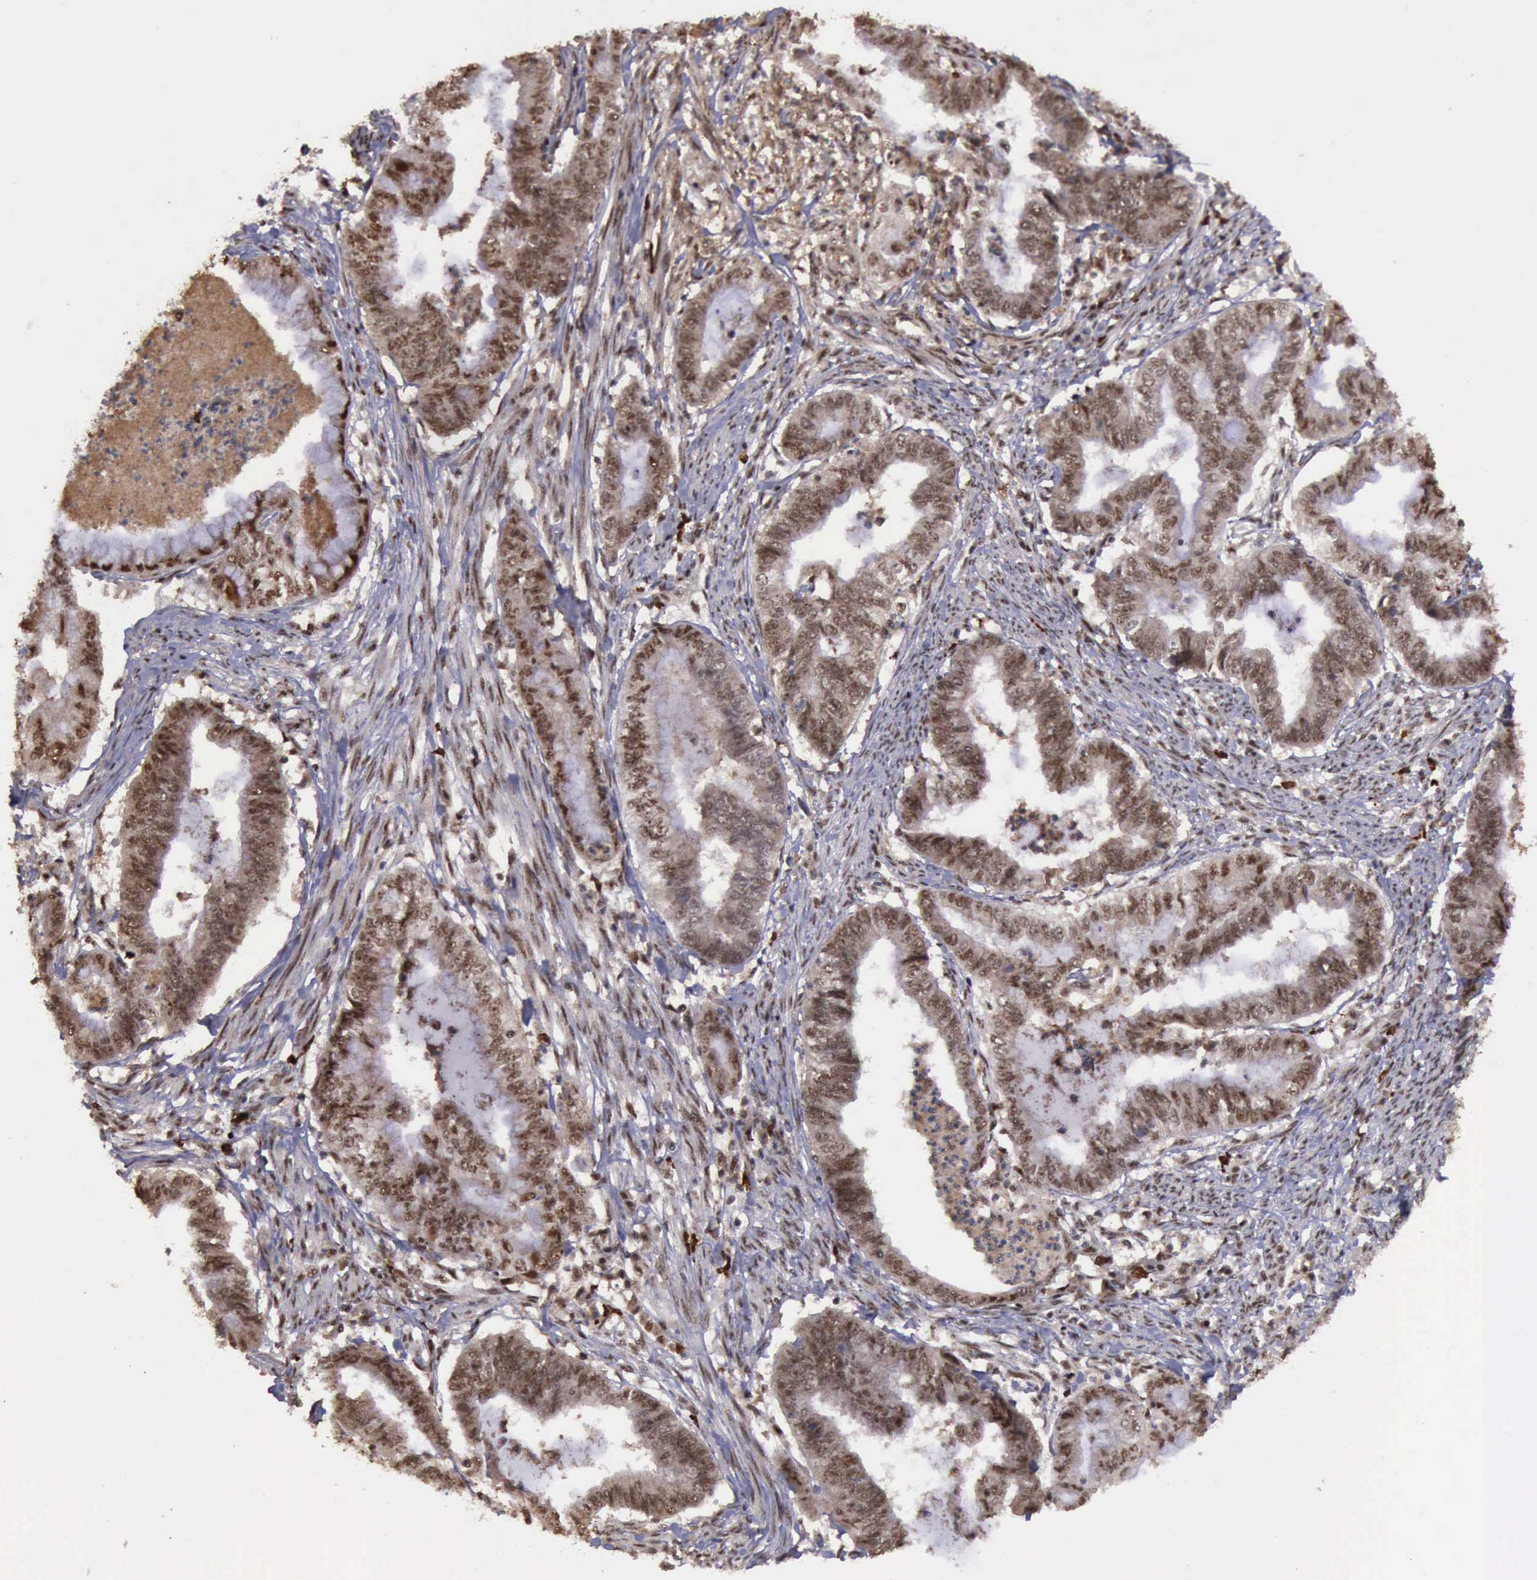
{"staining": {"intensity": "moderate", "quantity": ">75%", "location": "cytoplasmic/membranous,nuclear"}, "tissue": "endometrial cancer", "cell_type": "Tumor cells", "image_type": "cancer", "snomed": [{"axis": "morphology", "description": "Necrosis, NOS"}, {"axis": "morphology", "description": "Adenocarcinoma, NOS"}, {"axis": "topography", "description": "Endometrium"}], "caption": "An immunohistochemistry image of neoplastic tissue is shown. Protein staining in brown labels moderate cytoplasmic/membranous and nuclear positivity in endometrial adenocarcinoma within tumor cells.", "gene": "TRMT2A", "patient": {"sex": "female", "age": 79}}